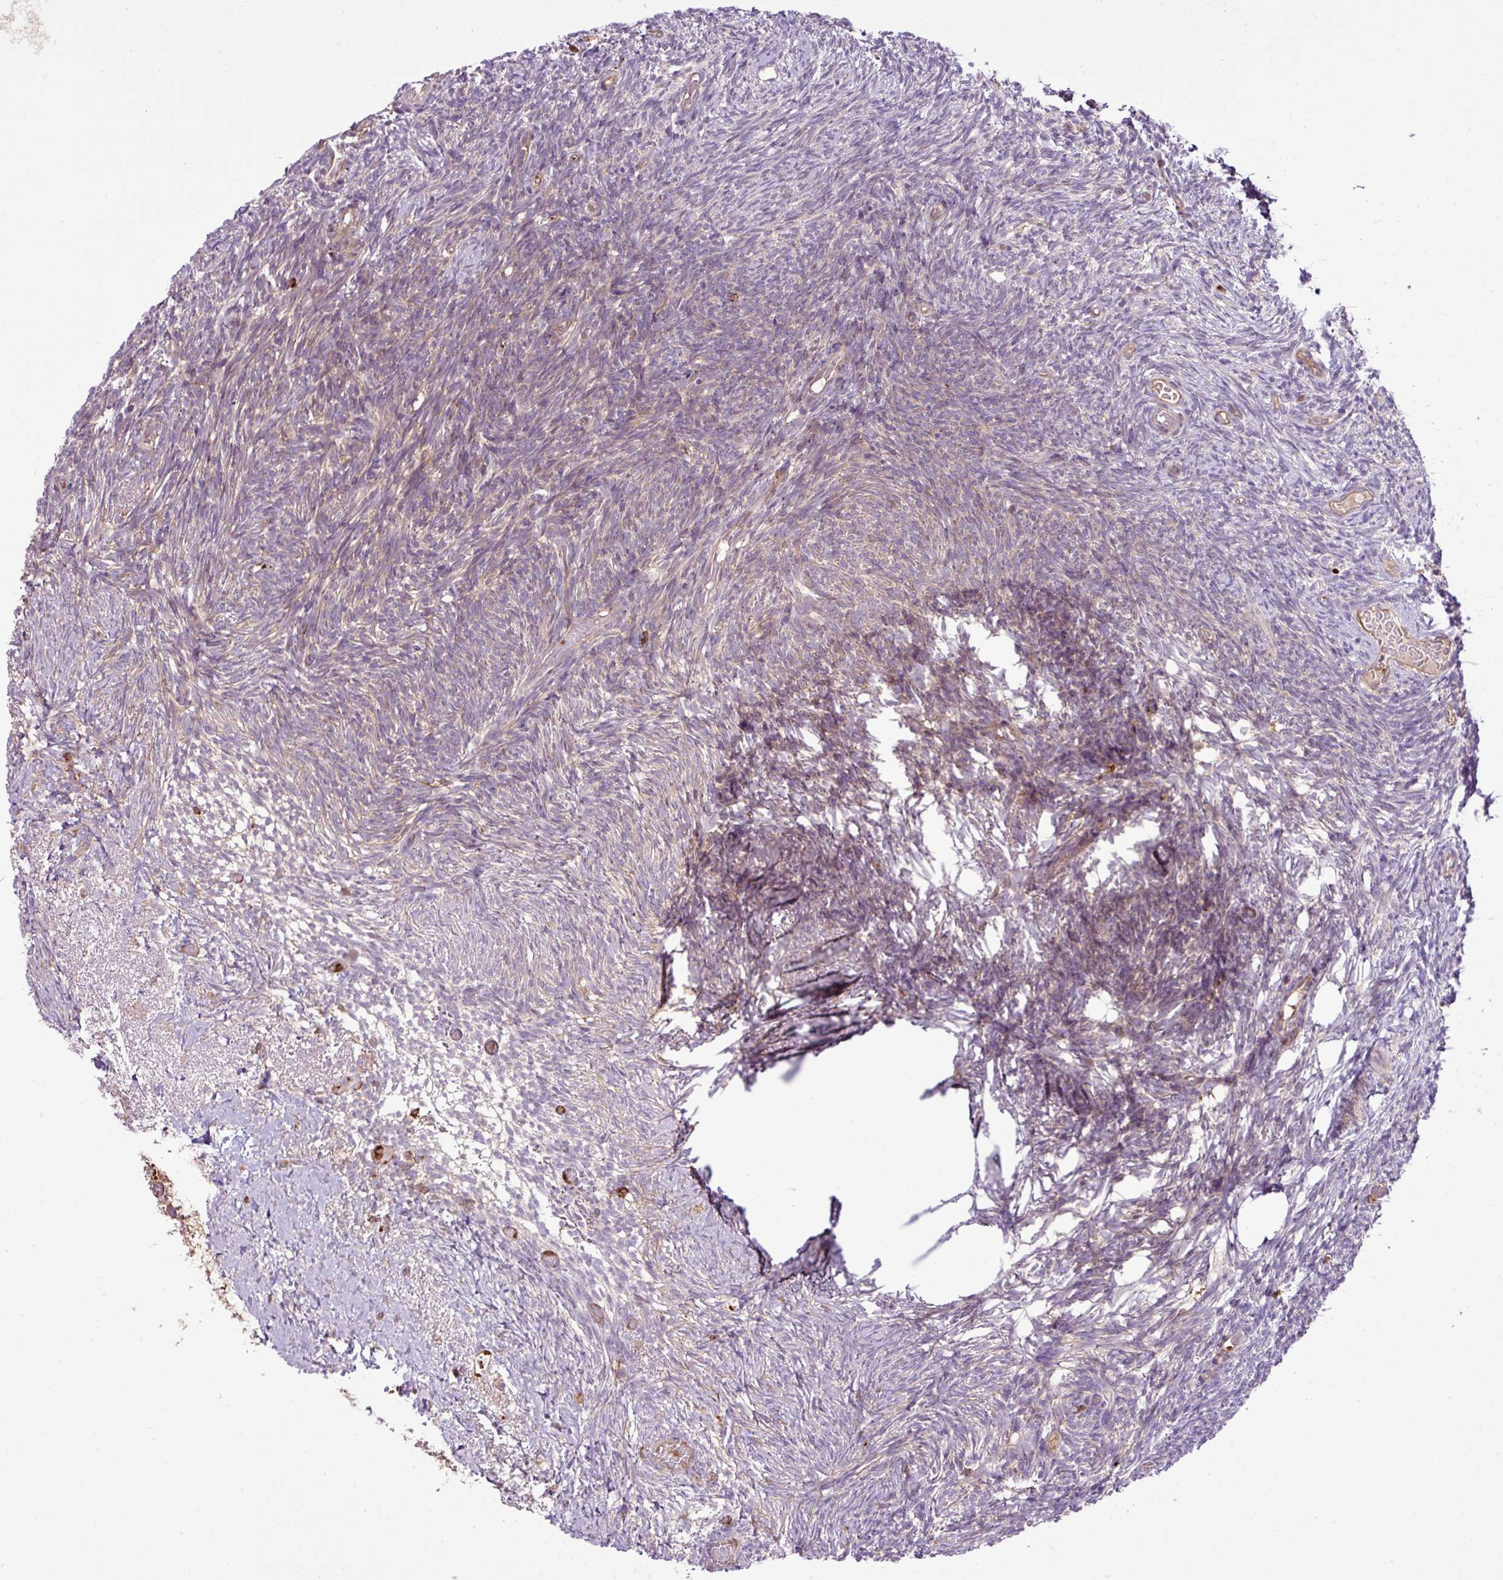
{"staining": {"intensity": "weak", "quantity": "<25%", "location": "cytoplasmic/membranous"}, "tissue": "ovary", "cell_type": "Ovarian stroma cells", "image_type": "normal", "snomed": [{"axis": "morphology", "description": "Normal tissue, NOS"}, {"axis": "topography", "description": "Ovary"}], "caption": "High power microscopy image of an immunohistochemistry (IHC) histopathology image of benign ovary, revealing no significant positivity in ovarian stroma cells. (Stains: DAB IHC with hematoxylin counter stain, Microscopy: brightfield microscopy at high magnification).", "gene": "PGAP6", "patient": {"sex": "female", "age": 39}}